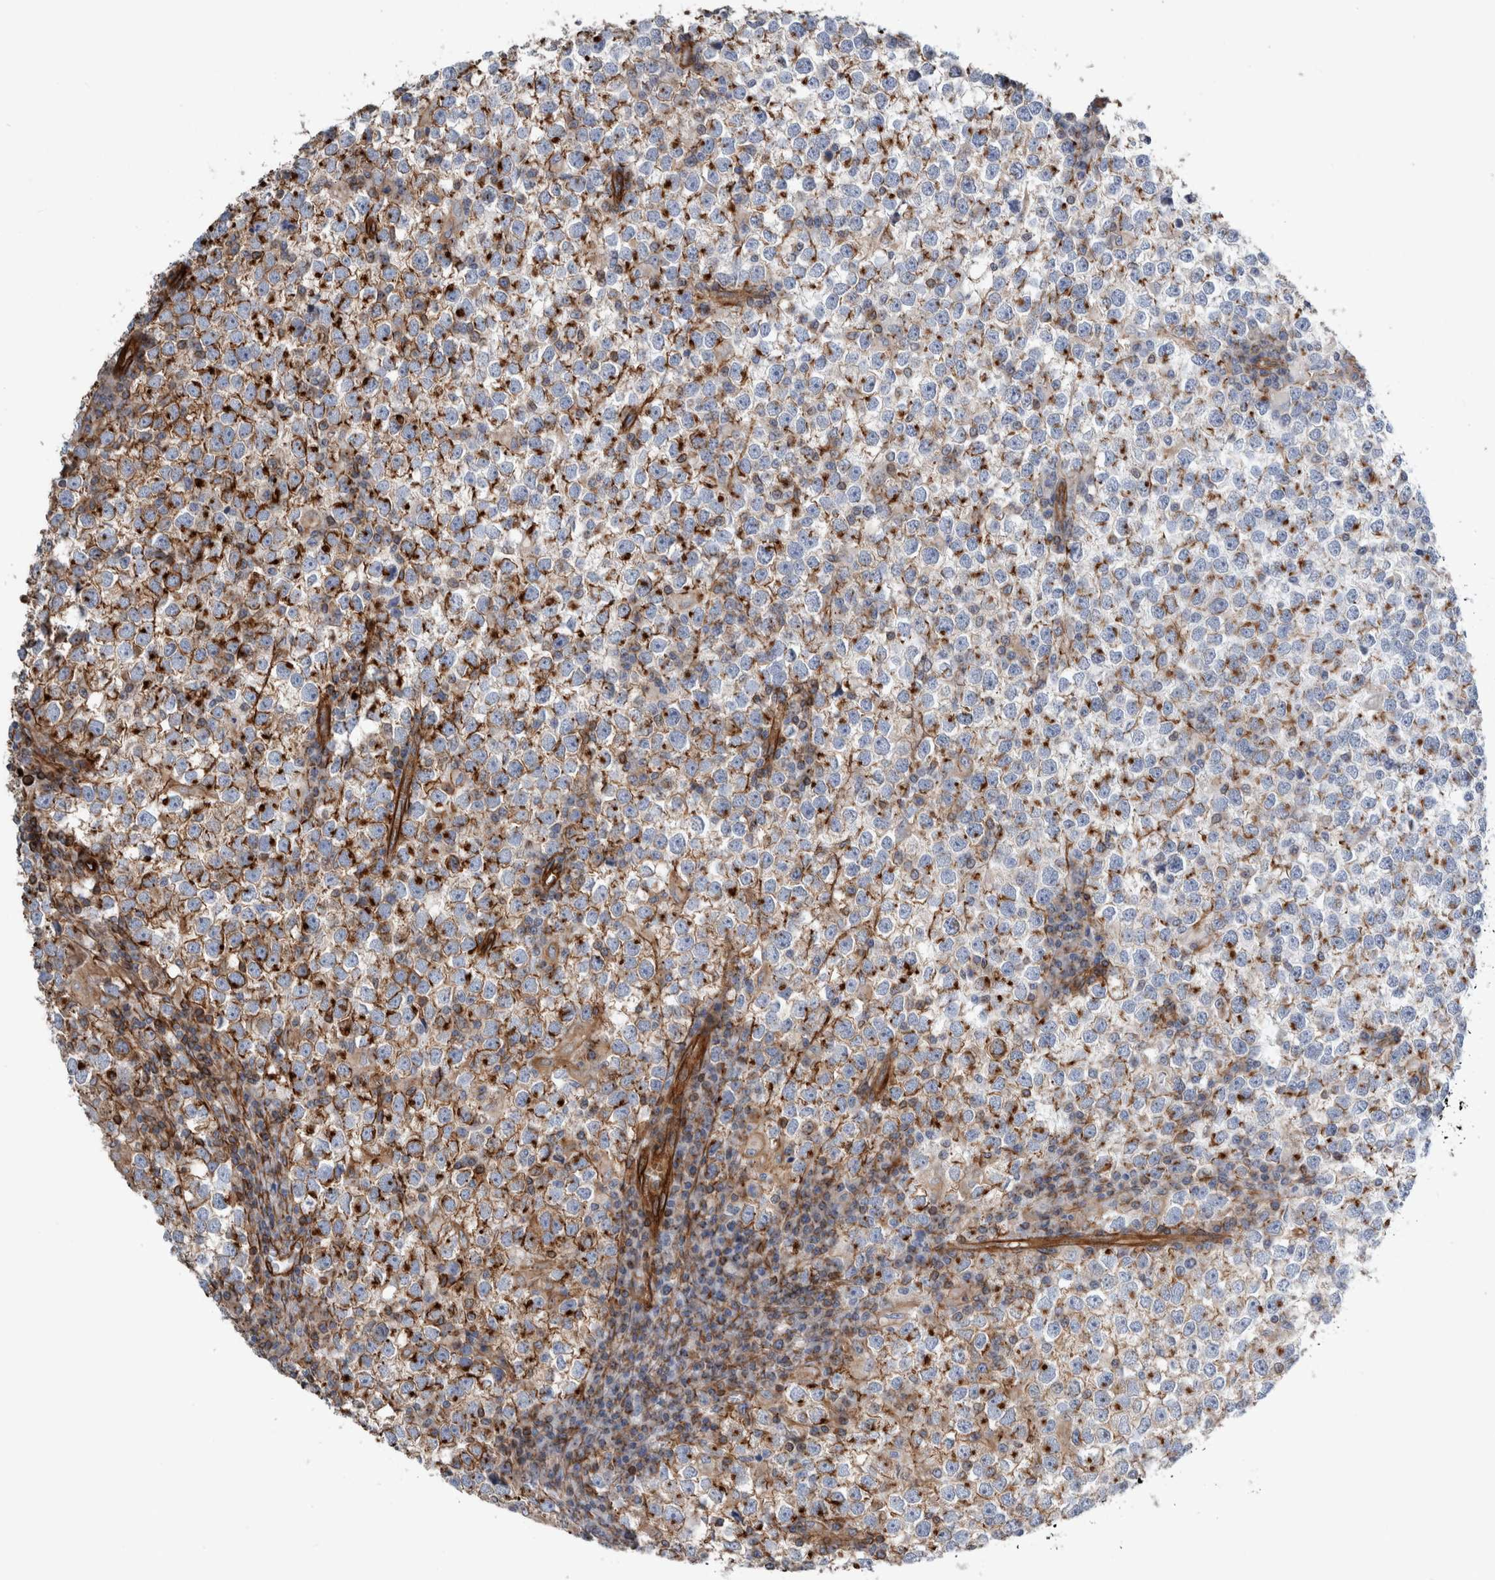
{"staining": {"intensity": "strong", "quantity": "25%-75%", "location": "cytoplasmic/membranous"}, "tissue": "testis cancer", "cell_type": "Tumor cells", "image_type": "cancer", "snomed": [{"axis": "morphology", "description": "Seminoma, NOS"}, {"axis": "topography", "description": "Testis"}], "caption": "The image demonstrates immunohistochemical staining of seminoma (testis). There is strong cytoplasmic/membranous positivity is seen in about 25%-75% of tumor cells.", "gene": "PLEC", "patient": {"sex": "male", "age": 65}}